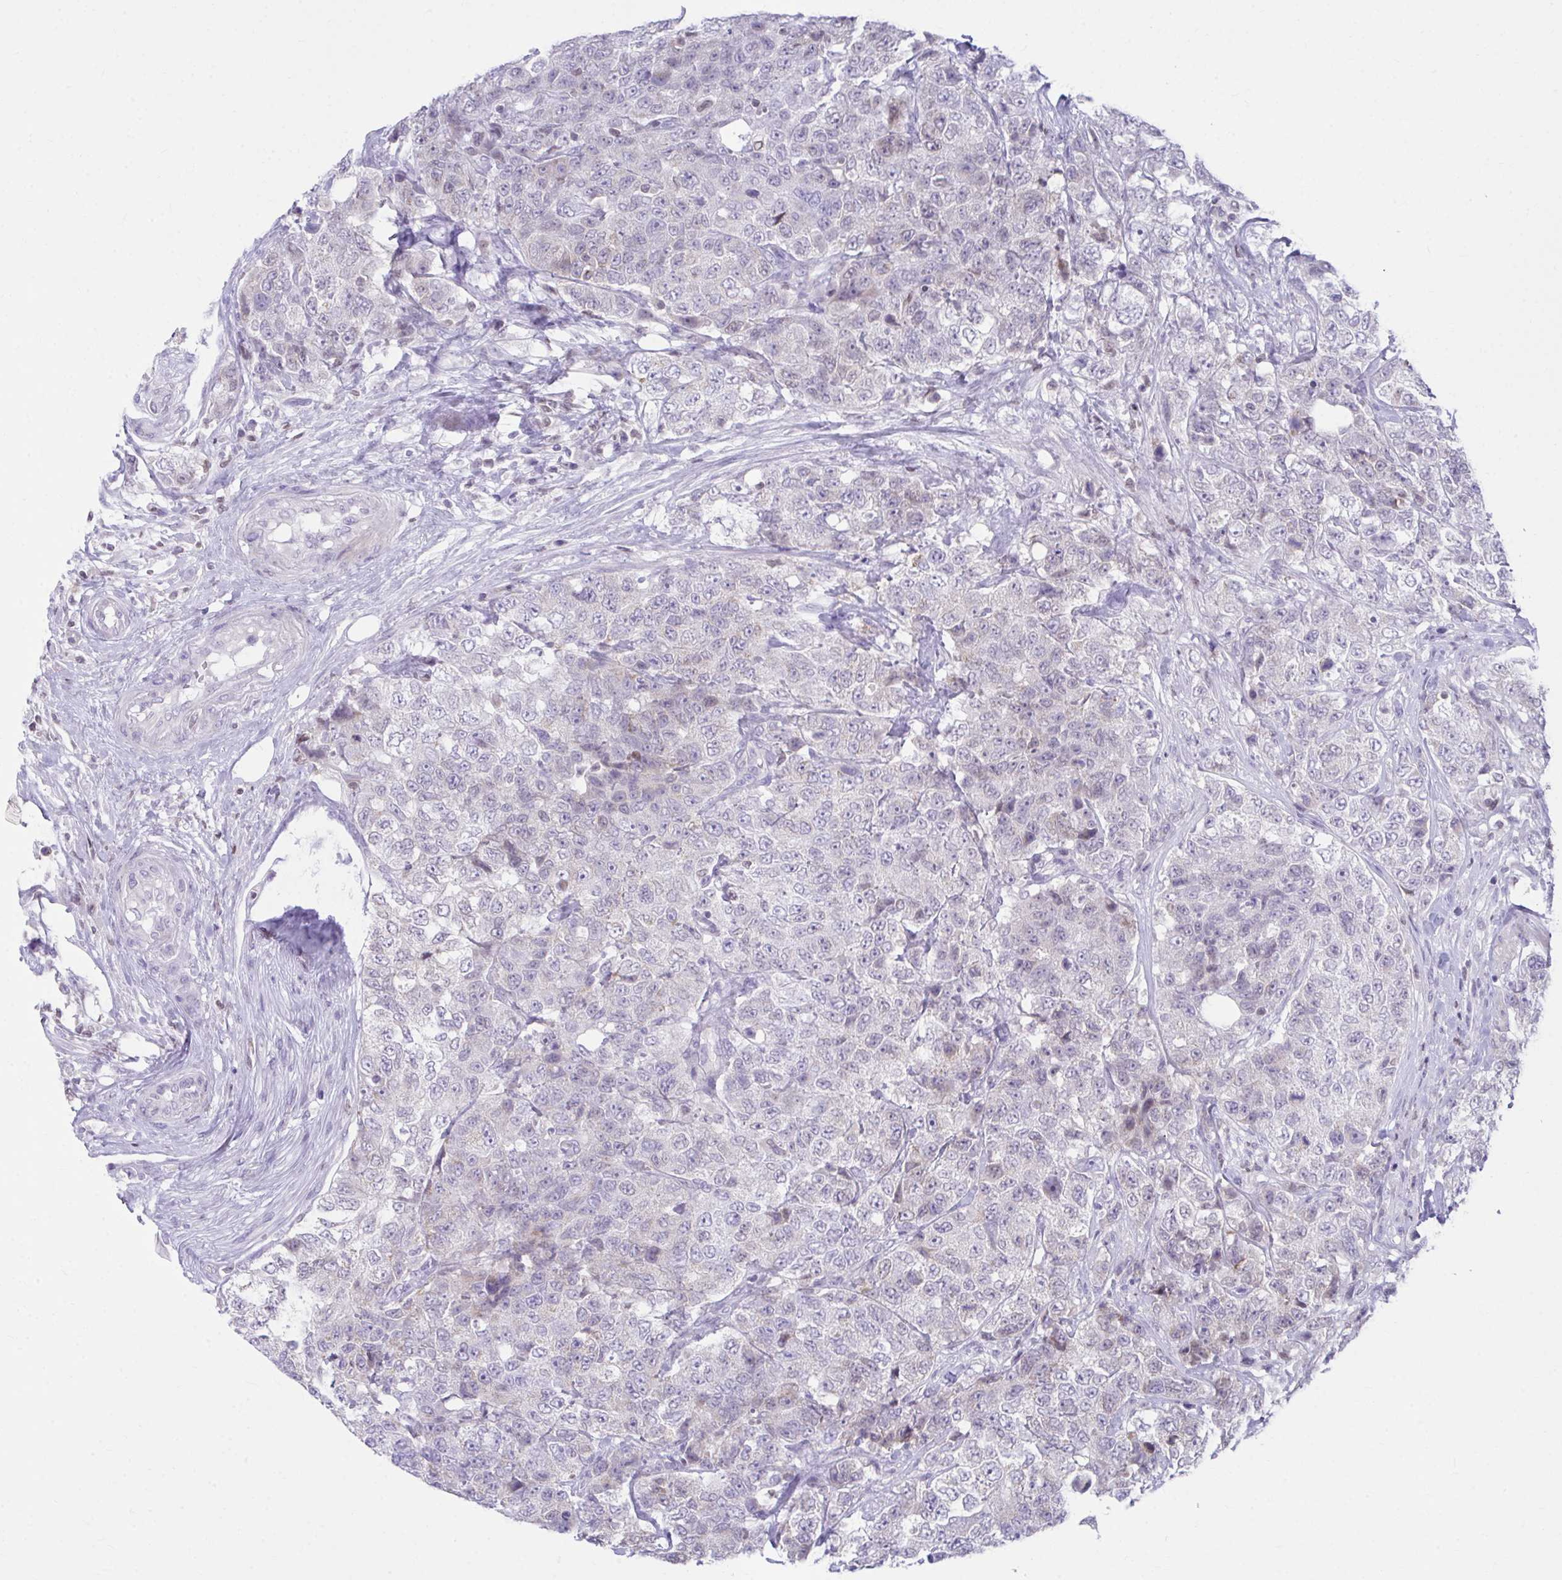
{"staining": {"intensity": "negative", "quantity": "none", "location": "none"}, "tissue": "urothelial cancer", "cell_type": "Tumor cells", "image_type": "cancer", "snomed": [{"axis": "morphology", "description": "Urothelial carcinoma, High grade"}, {"axis": "topography", "description": "Urinary bladder"}], "caption": "Tumor cells are negative for protein expression in human urothelial cancer.", "gene": "OR7A5", "patient": {"sex": "female", "age": 78}}